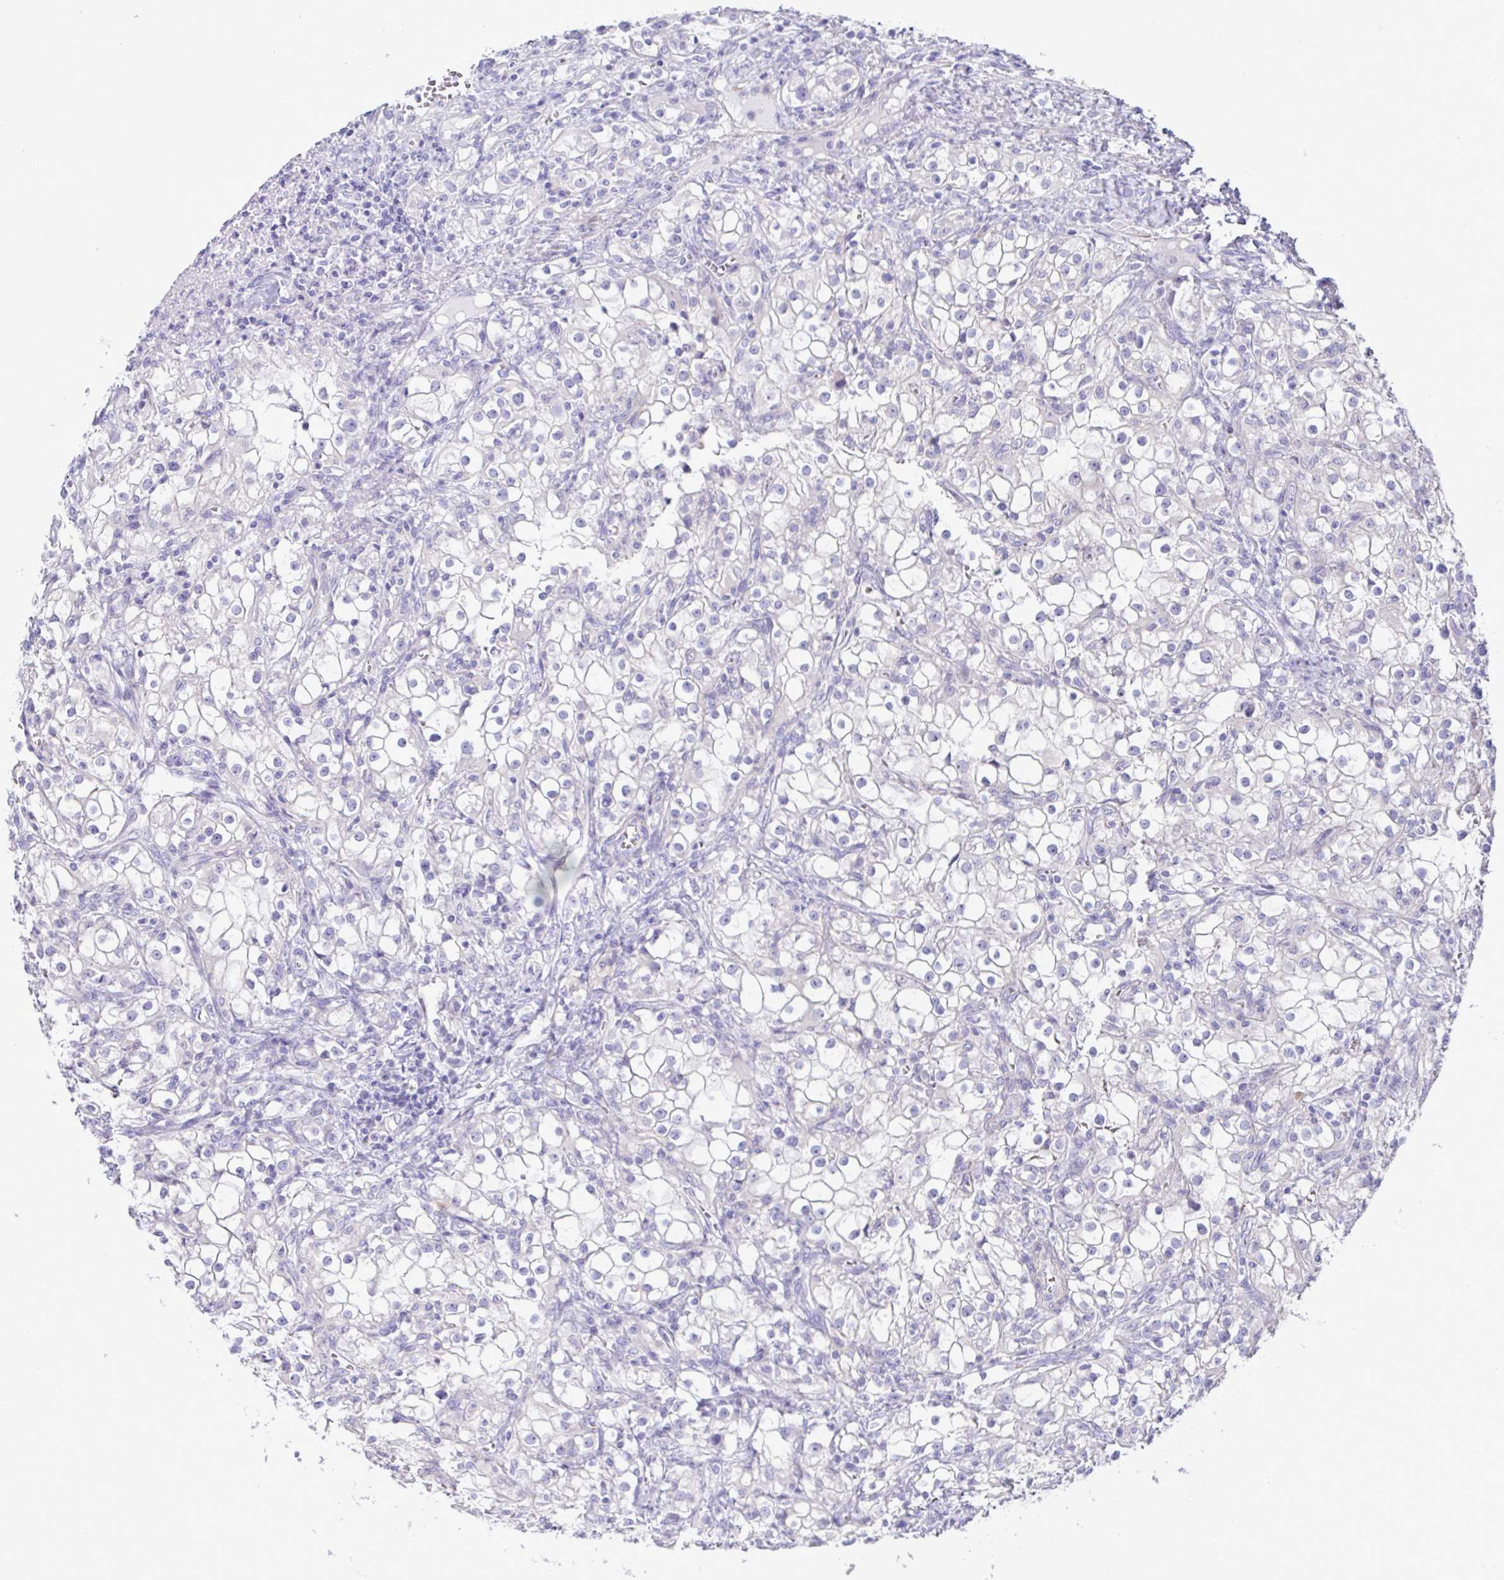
{"staining": {"intensity": "negative", "quantity": "none", "location": "none"}, "tissue": "renal cancer", "cell_type": "Tumor cells", "image_type": "cancer", "snomed": [{"axis": "morphology", "description": "Adenocarcinoma, NOS"}, {"axis": "topography", "description": "Kidney"}], "caption": "Tumor cells show no significant expression in renal adenocarcinoma. (Stains: DAB (3,3'-diaminobenzidine) IHC with hematoxylin counter stain, Microscopy: brightfield microscopy at high magnification).", "gene": "MED11", "patient": {"sex": "female", "age": 74}}